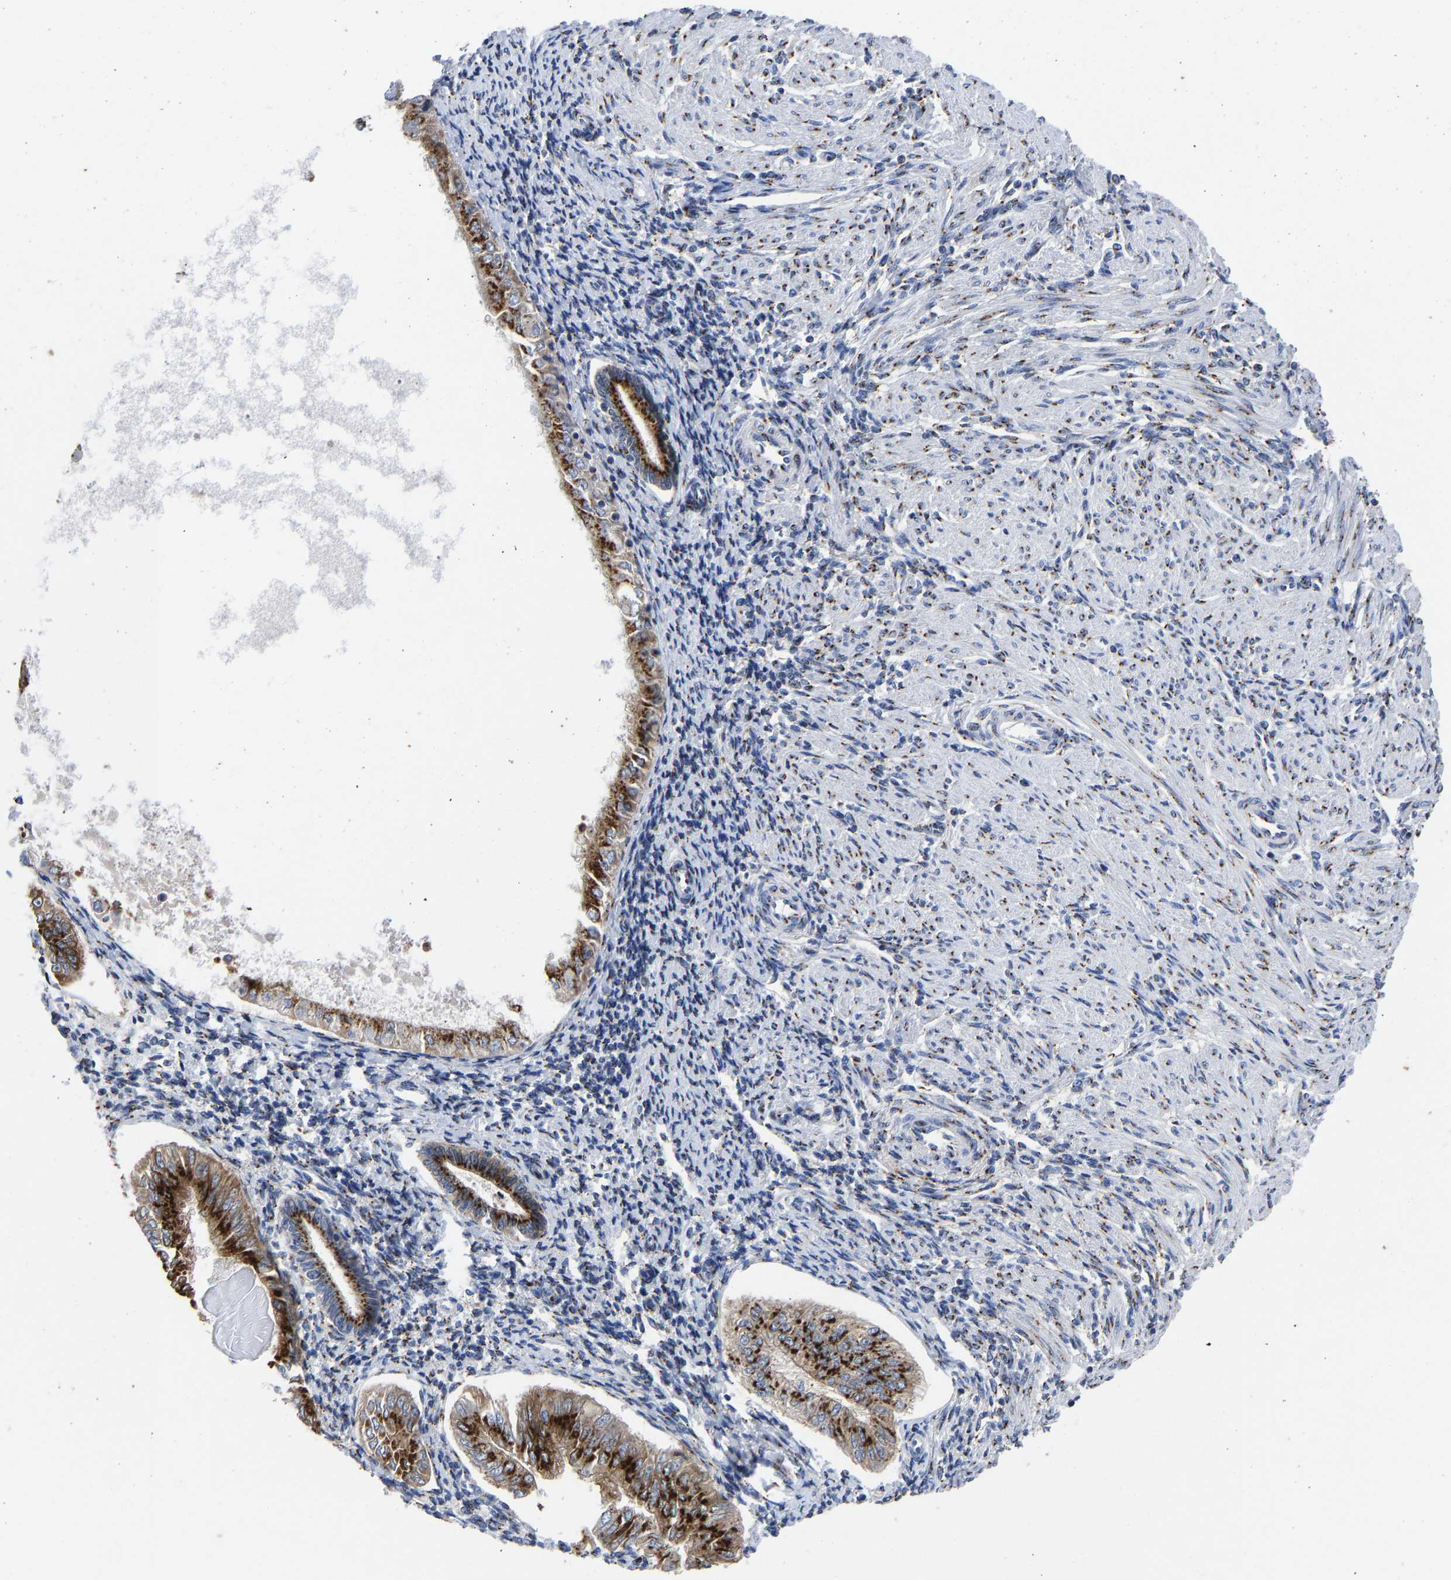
{"staining": {"intensity": "strong", "quantity": ">75%", "location": "cytoplasmic/membranous"}, "tissue": "endometrial cancer", "cell_type": "Tumor cells", "image_type": "cancer", "snomed": [{"axis": "morphology", "description": "Adenocarcinoma, NOS"}, {"axis": "topography", "description": "Endometrium"}], "caption": "A high amount of strong cytoplasmic/membranous staining is seen in approximately >75% of tumor cells in endometrial adenocarcinoma tissue.", "gene": "TMEM87A", "patient": {"sex": "female", "age": 53}}